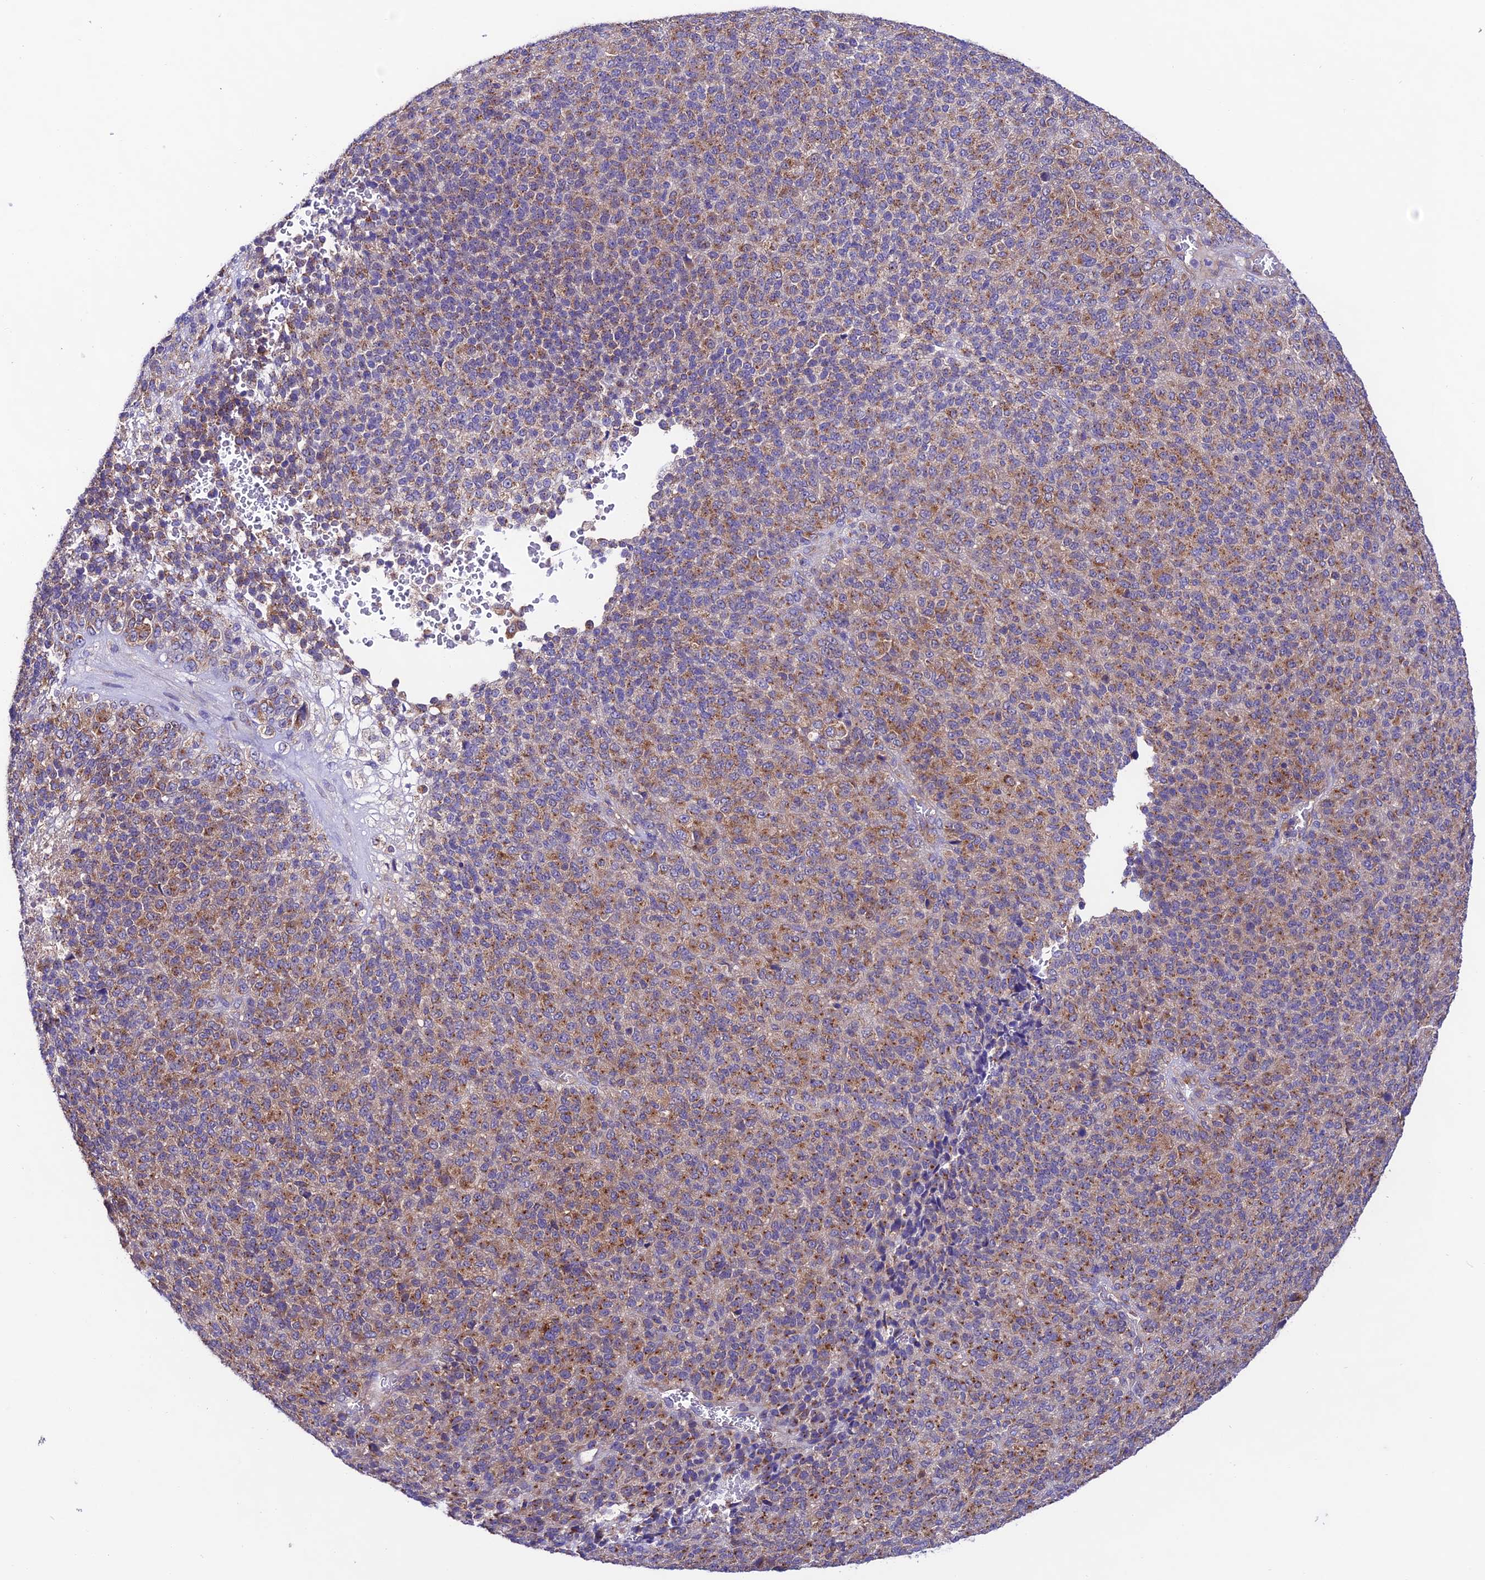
{"staining": {"intensity": "moderate", "quantity": ">75%", "location": "cytoplasmic/membranous"}, "tissue": "melanoma", "cell_type": "Tumor cells", "image_type": "cancer", "snomed": [{"axis": "morphology", "description": "Malignant melanoma, Metastatic site"}, {"axis": "topography", "description": "Brain"}], "caption": "Protein expression by immunohistochemistry reveals moderate cytoplasmic/membranous expression in about >75% of tumor cells in malignant melanoma (metastatic site).", "gene": "LACTB2", "patient": {"sex": "female", "age": 56}}